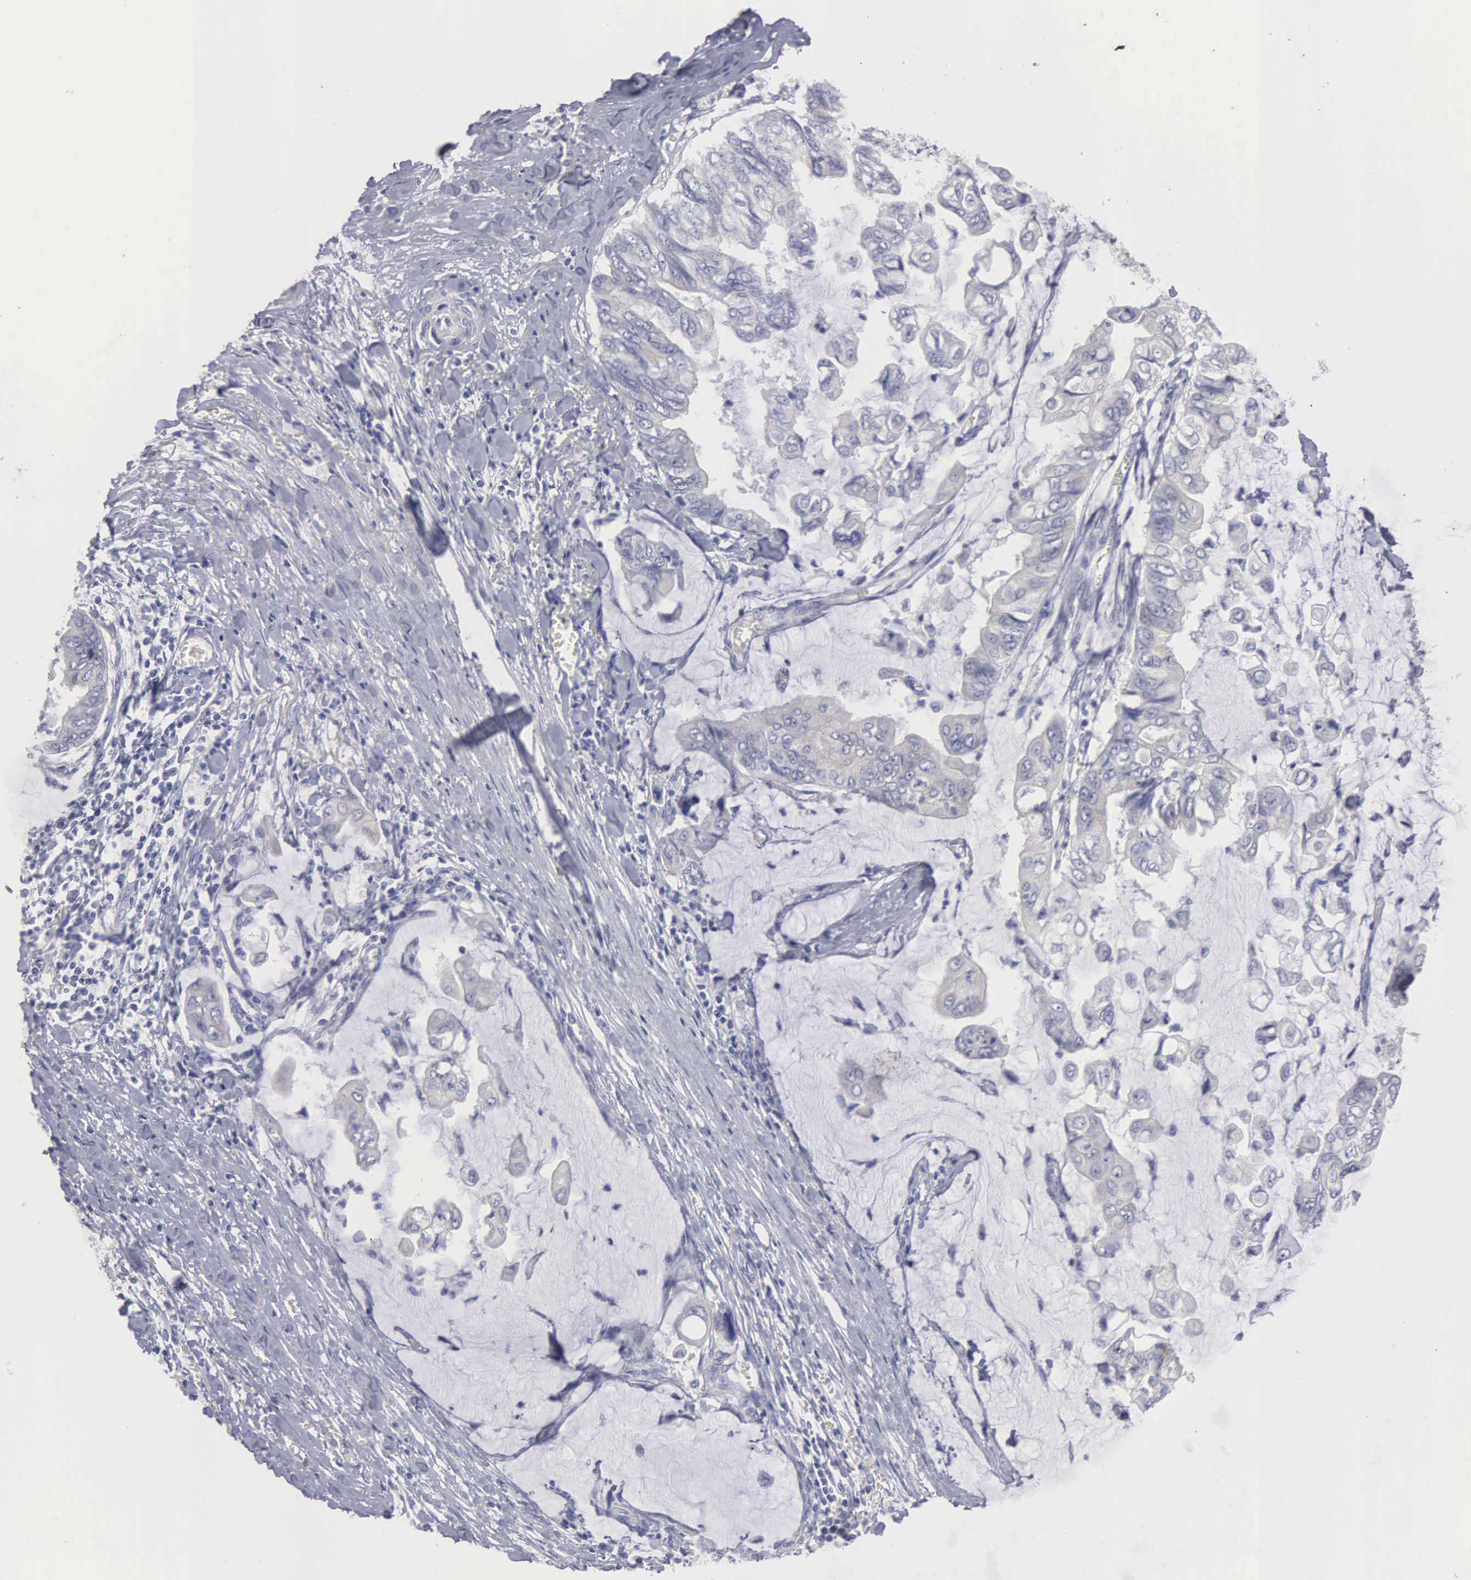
{"staining": {"intensity": "weak", "quantity": "25%-75%", "location": "cytoplasmic/membranous"}, "tissue": "stomach cancer", "cell_type": "Tumor cells", "image_type": "cancer", "snomed": [{"axis": "morphology", "description": "Adenocarcinoma, NOS"}, {"axis": "topography", "description": "Stomach, upper"}], "caption": "Stomach adenocarcinoma tissue displays weak cytoplasmic/membranous staining in approximately 25%-75% of tumor cells", "gene": "CEP170B", "patient": {"sex": "male", "age": 80}}